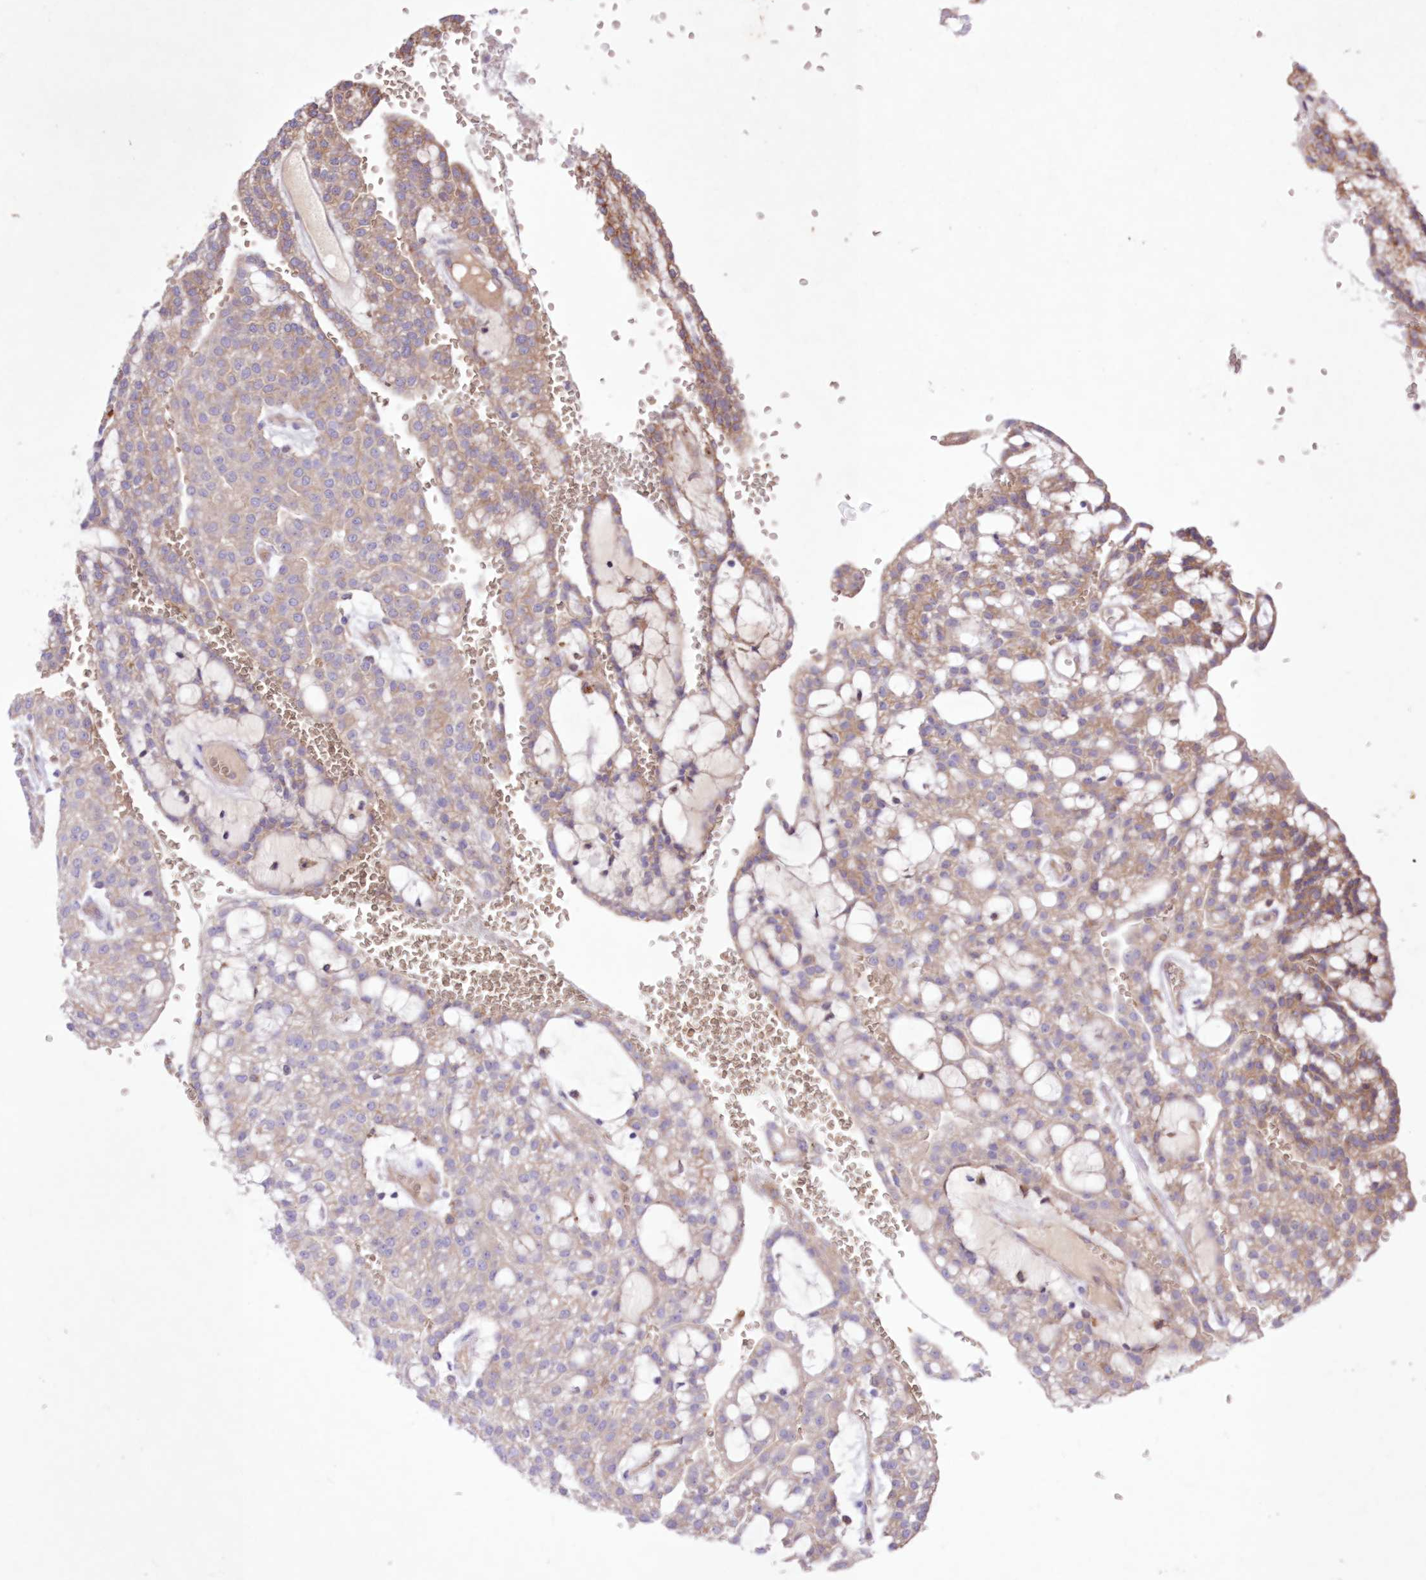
{"staining": {"intensity": "moderate", "quantity": "25%-75%", "location": "cytoplasmic/membranous"}, "tissue": "renal cancer", "cell_type": "Tumor cells", "image_type": "cancer", "snomed": [{"axis": "morphology", "description": "Adenocarcinoma, NOS"}, {"axis": "topography", "description": "Kidney"}], "caption": "This photomicrograph exhibits immunohistochemistry (IHC) staining of human adenocarcinoma (renal), with medium moderate cytoplasmic/membranous staining in approximately 25%-75% of tumor cells.", "gene": "FCHO2", "patient": {"sex": "male", "age": 63}}